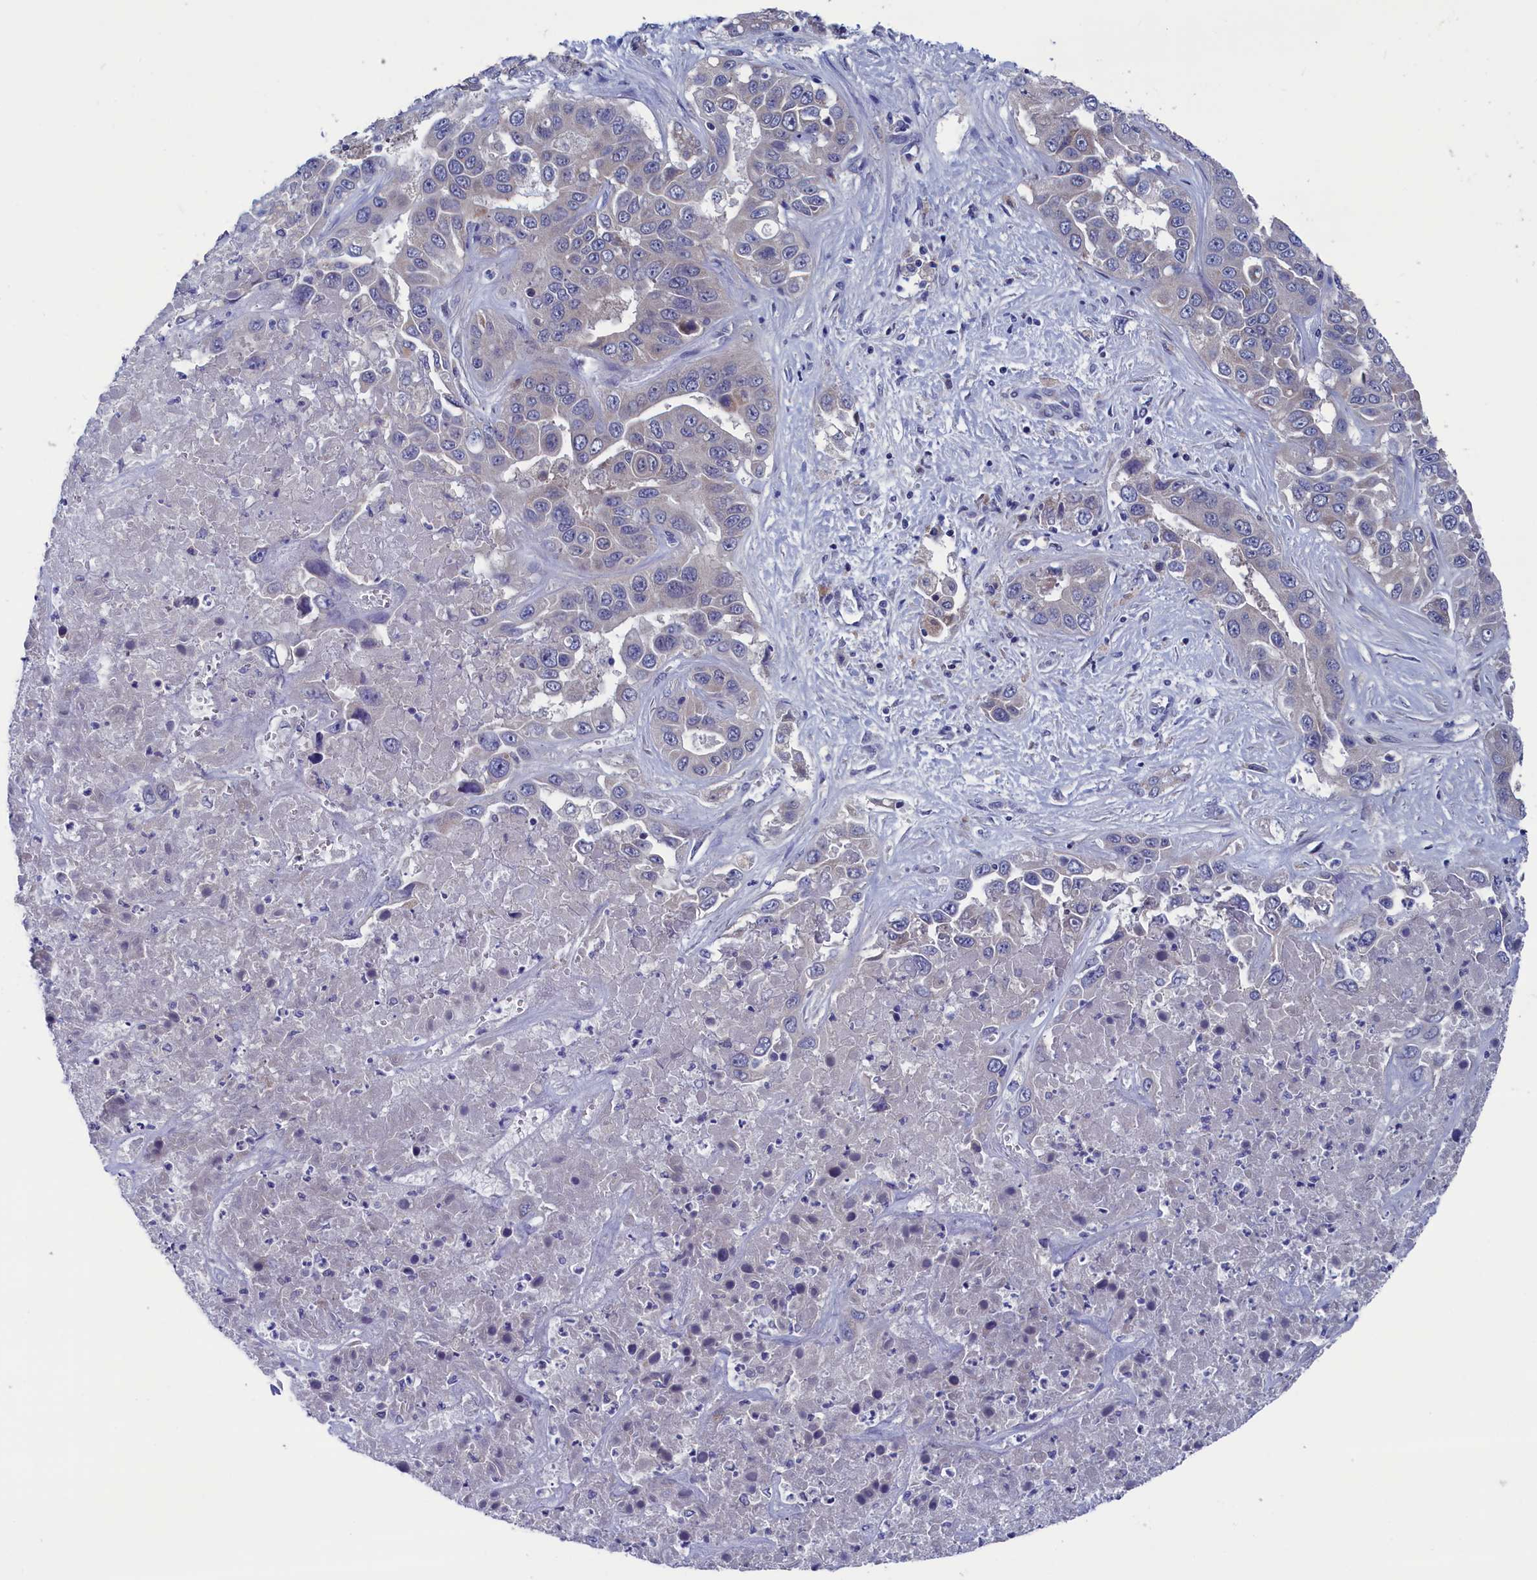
{"staining": {"intensity": "negative", "quantity": "none", "location": "none"}, "tissue": "liver cancer", "cell_type": "Tumor cells", "image_type": "cancer", "snomed": [{"axis": "morphology", "description": "Cholangiocarcinoma"}, {"axis": "topography", "description": "Liver"}], "caption": "Immunohistochemistry (IHC) image of liver cancer stained for a protein (brown), which reveals no staining in tumor cells.", "gene": "SPATA13", "patient": {"sex": "female", "age": 52}}